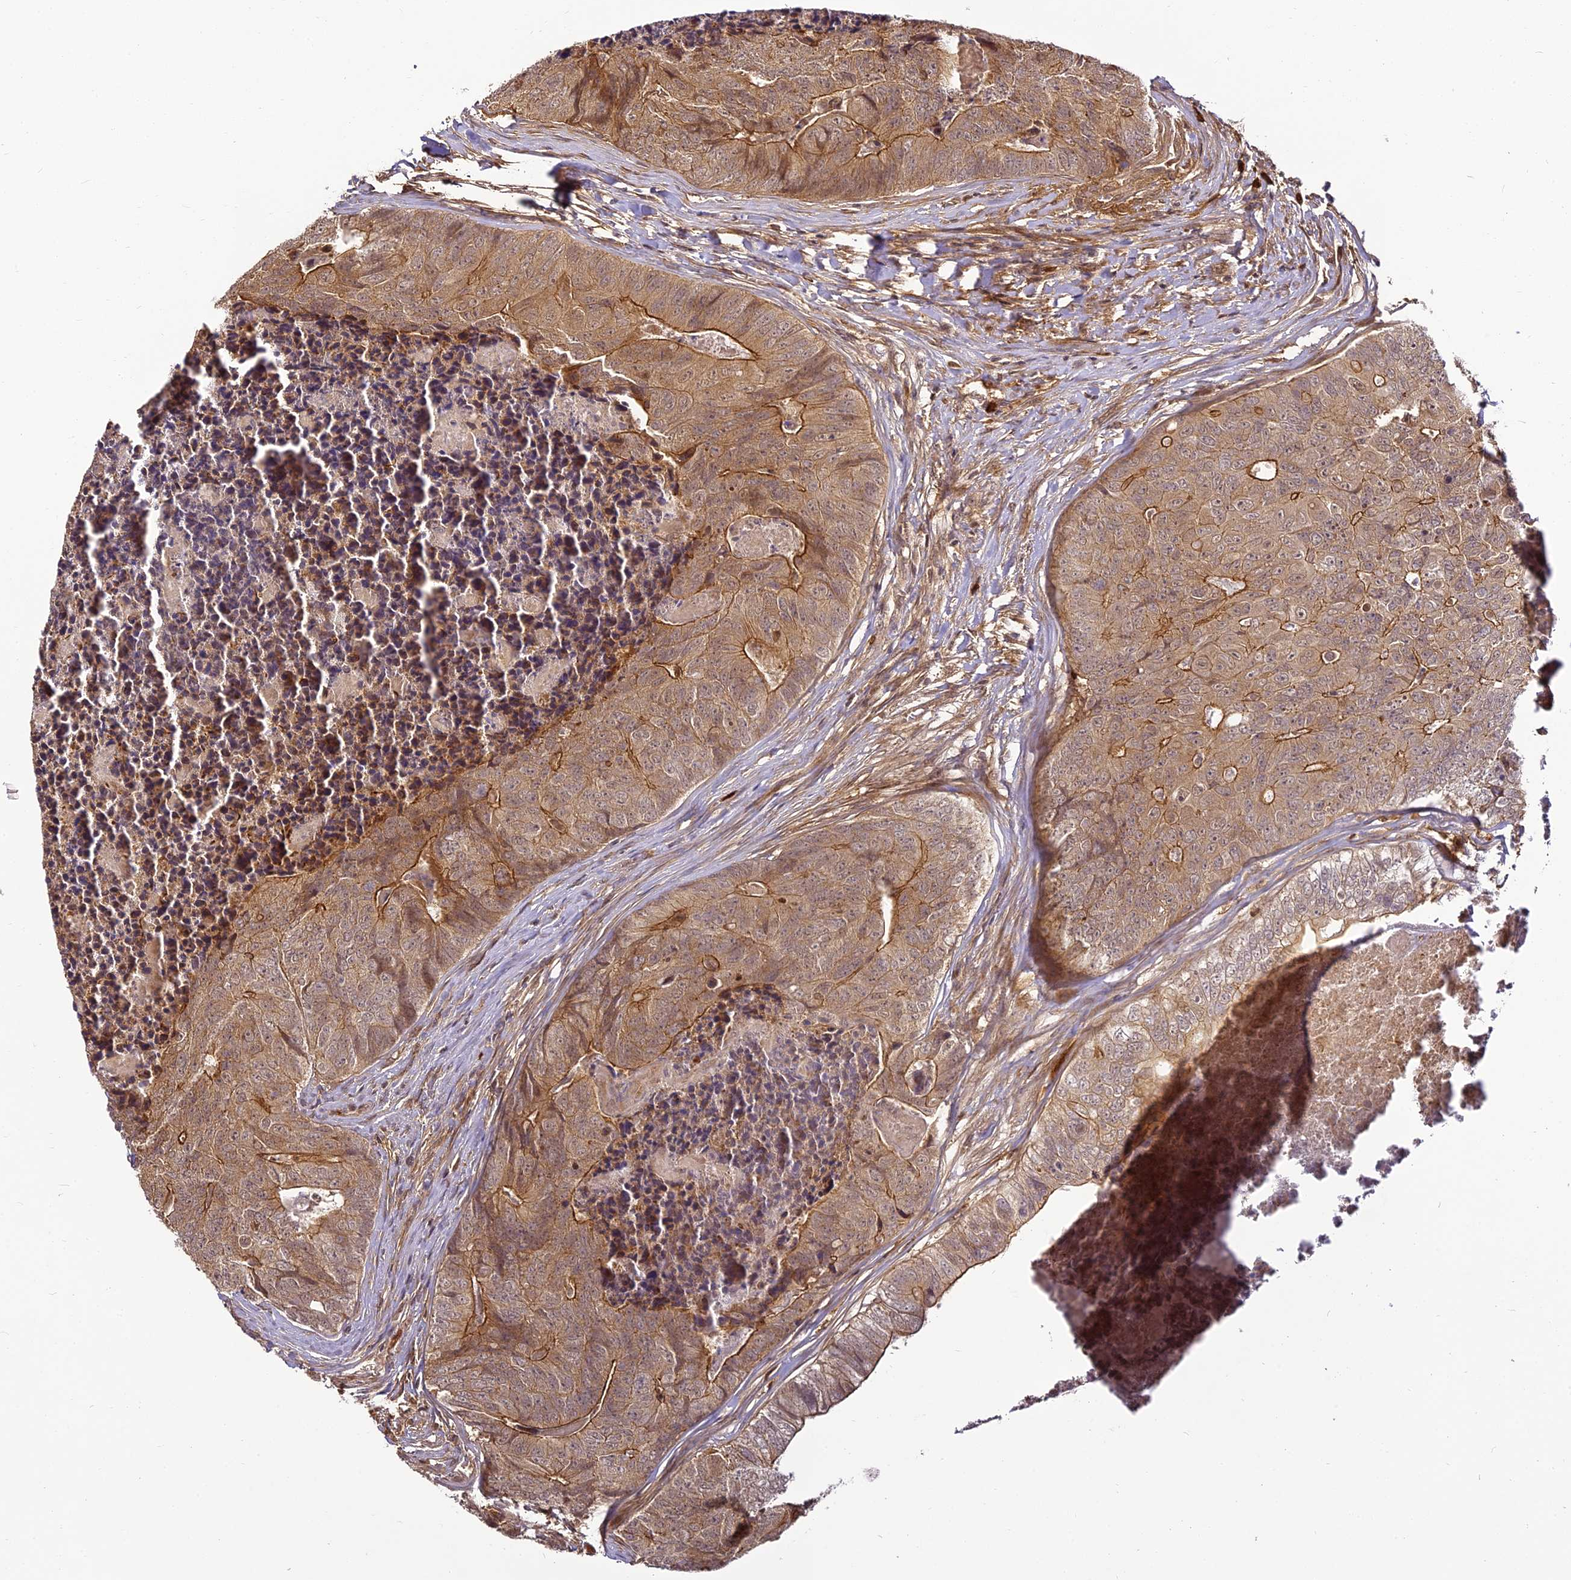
{"staining": {"intensity": "moderate", "quantity": ">75%", "location": "cytoplasmic/membranous"}, "tissue": "colorectal cancer", "cell_type": "Tumor cells", "image_type": "cancer", "snomed": [{"axis": "morphology", "description": "Adenocarcinoma, NOS"}, {"axis": "topography", "description": "Colon"}], "caption": "Moderate cytoplasmic/membranous positivity for a protein is seen in approximately >75% of tumor cells of colorectal cancer using immunohistochemistry.", "gene": "BCDIN3D", "patient": {"sex": "female", "age": 67}}